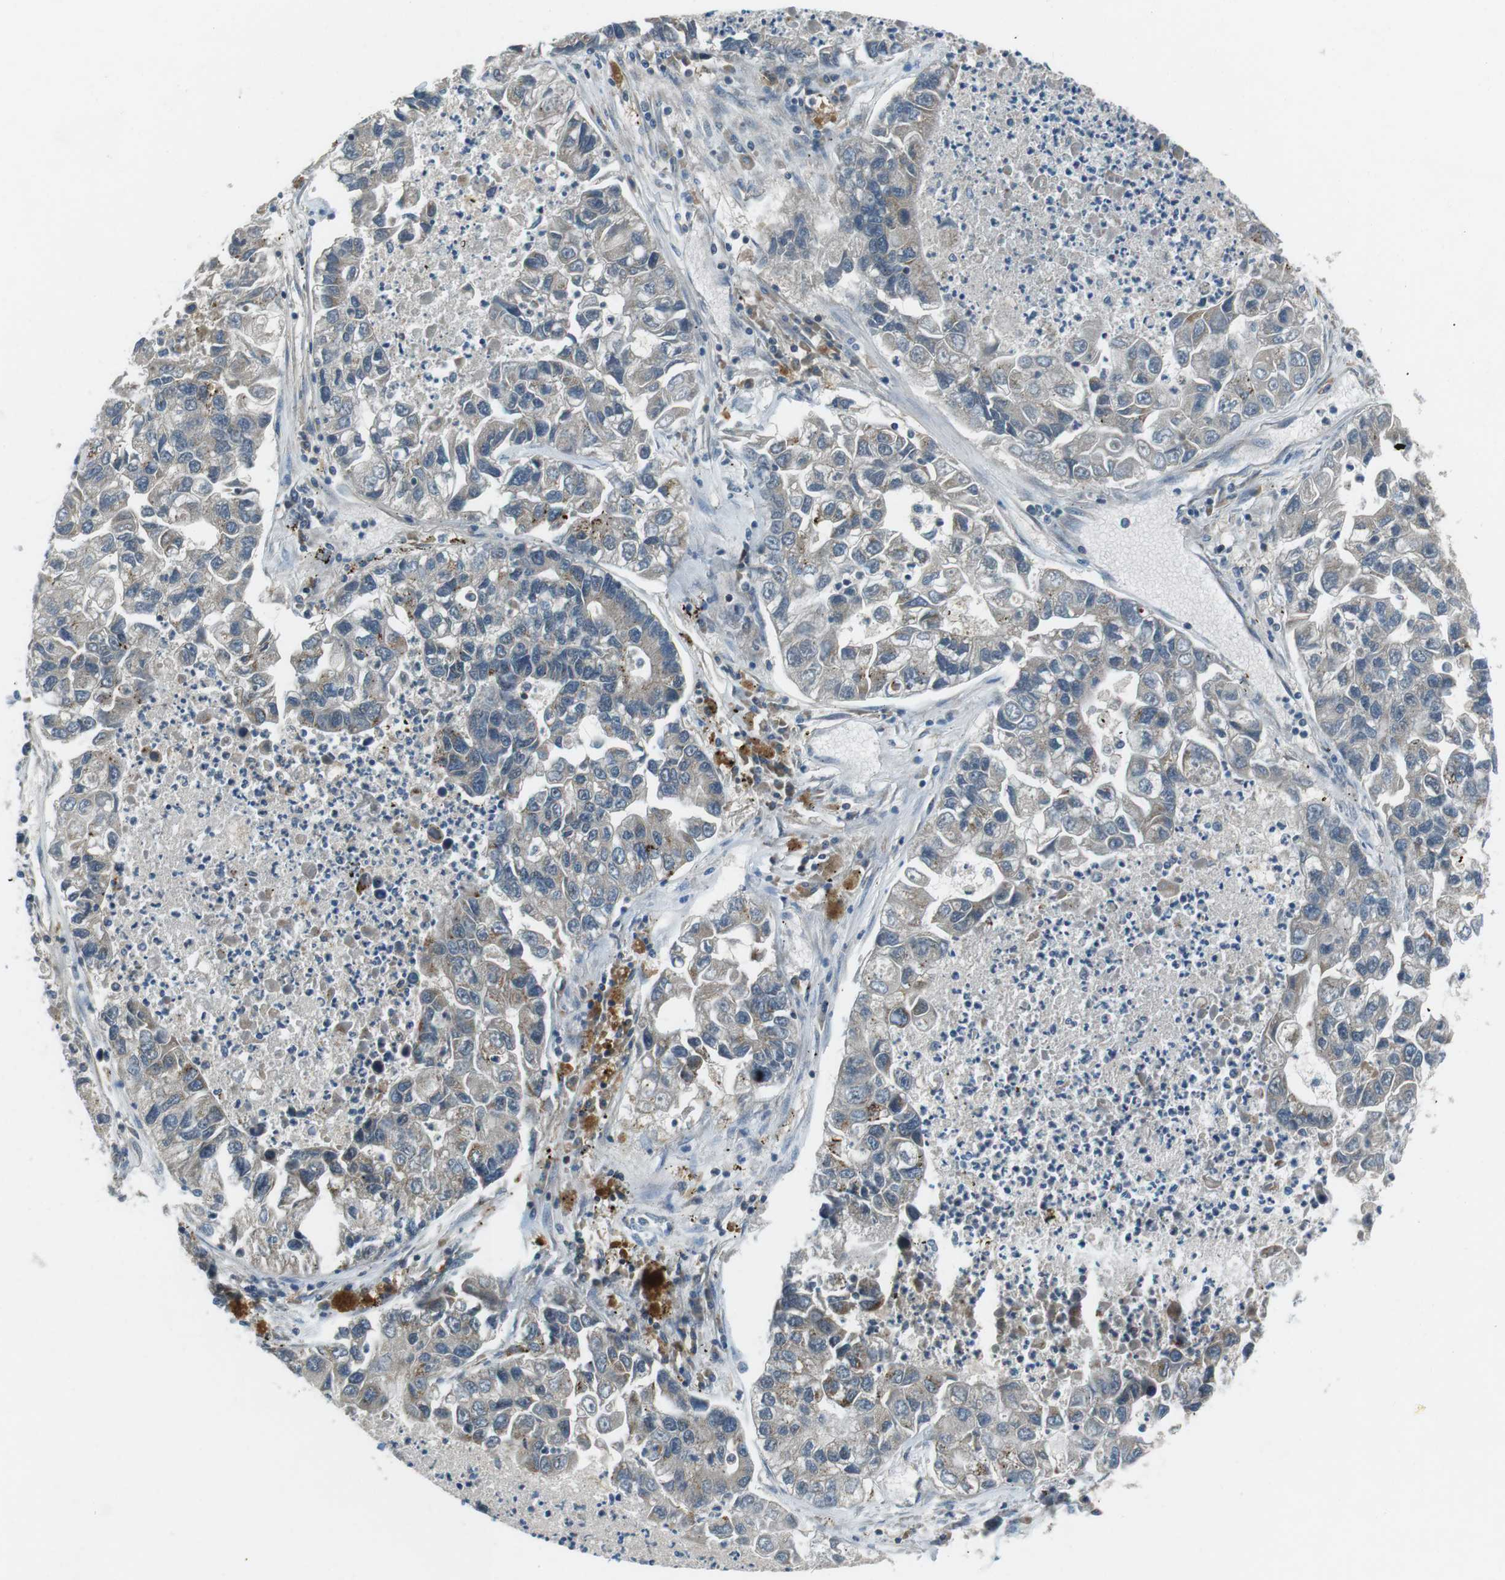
{"staining": {"intensity": "weak", "quantity": "<25%", "location": "cytoplasmic/membranous"}, "tissue": "lung cancer", "cell_type": "Tumor cells", "image_type": "cancer", "snomed": [{"axis": "morphology", "description": "Adenocarcinoma, NOS"}, {"axis": "topography", "description": "Lung"}], "caption": "Tumor cells show no significant protein staining in adenocarcinoma (lung).", "gene": "FAM3B", "patient": {"sex": "female", "age": 51}}